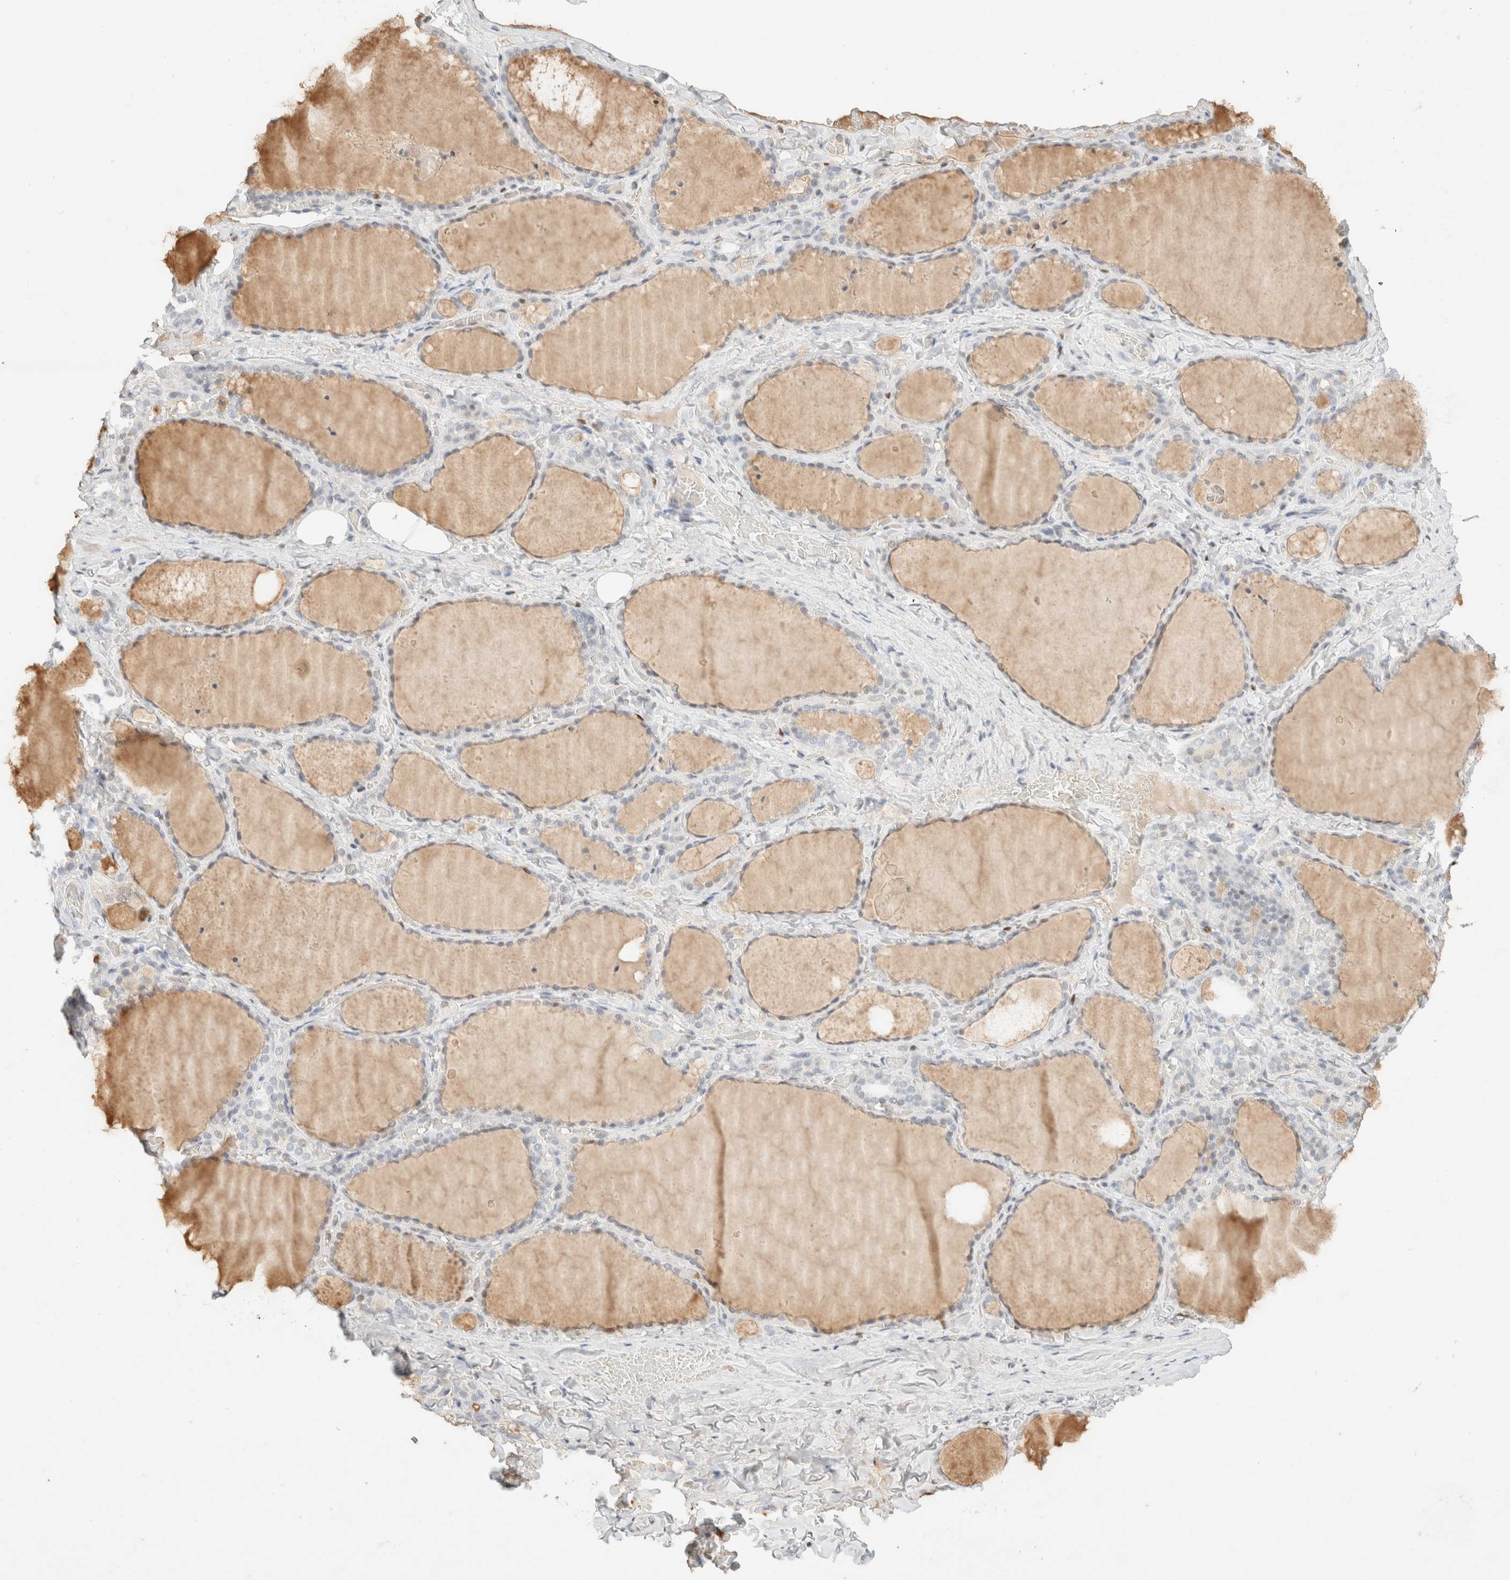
{"staining": {"intensity": "weak", "quantity": "<25%", "location": "cytoplasmic/membranous"}, "tissue": "thyroid gland", "cell_type": "Glandular cells", "image_type": "normal", "snomed": [{"axis": "morphology", "description": "Normal tissue, NOS"}, {"axis": "topography", "description": "Thyroid gland"}], "caption": "The image exhibits no significant expression in glandular cells of thyroid gland.", "gene": "DDB2", "patient": {"sex": "female", "age": 22}}